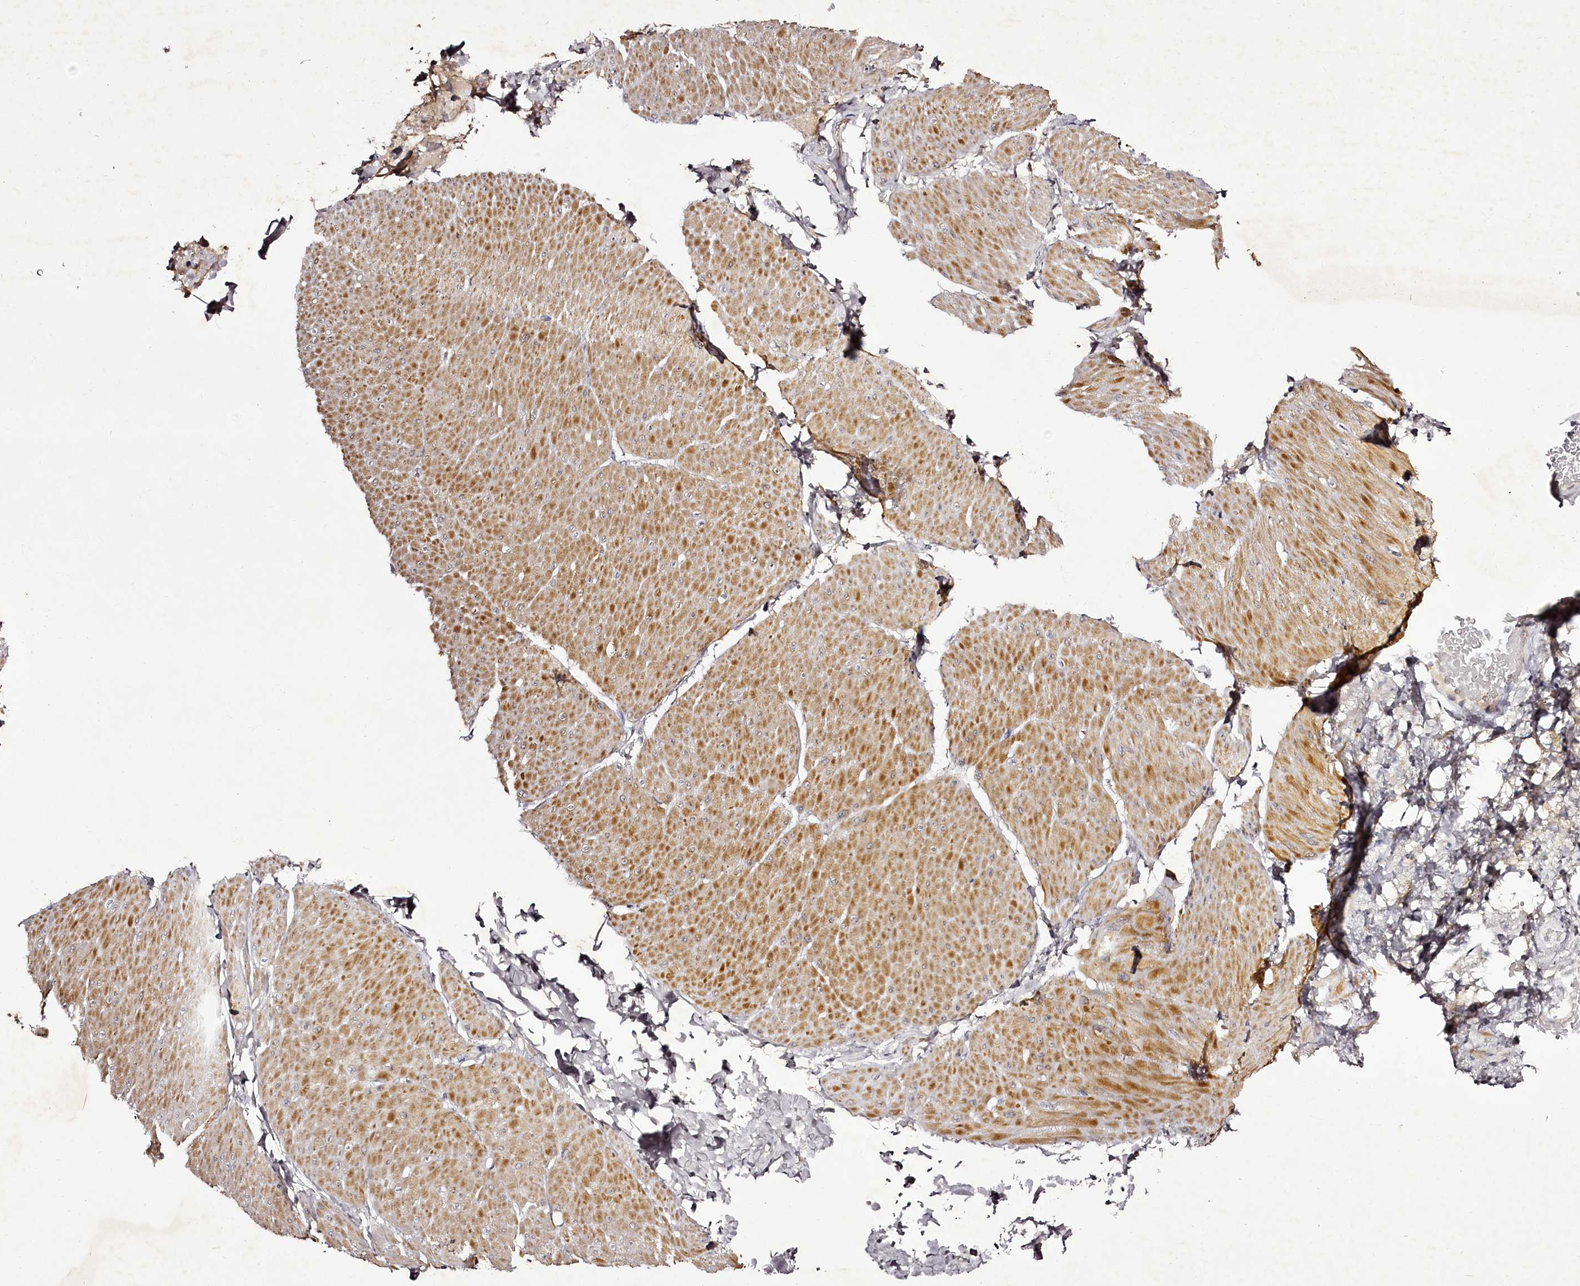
{"staining": {"intensity": "moderate", "quantity": "25%-75%", "location": "cytoplasmic/membranous"}, "tissue": "smooth muscle", "cell_type": "Smooth muscle cells", "image_type": "normal", "snomed": [{"axis": "morphology", "description": "Urothelial carcinoma, High grade"}, {"axis": "topography", "description": "Urinary bladder"}], "caption": "Brown immunohistochemical staining in unremarkable human smooth muscle shows moderate cytoplasmic/membranous expression in approximately 25%-75% of smooth muscle cells.", "gene": "RBMXL2", "patient": {"sex": "male", "age": 46}}